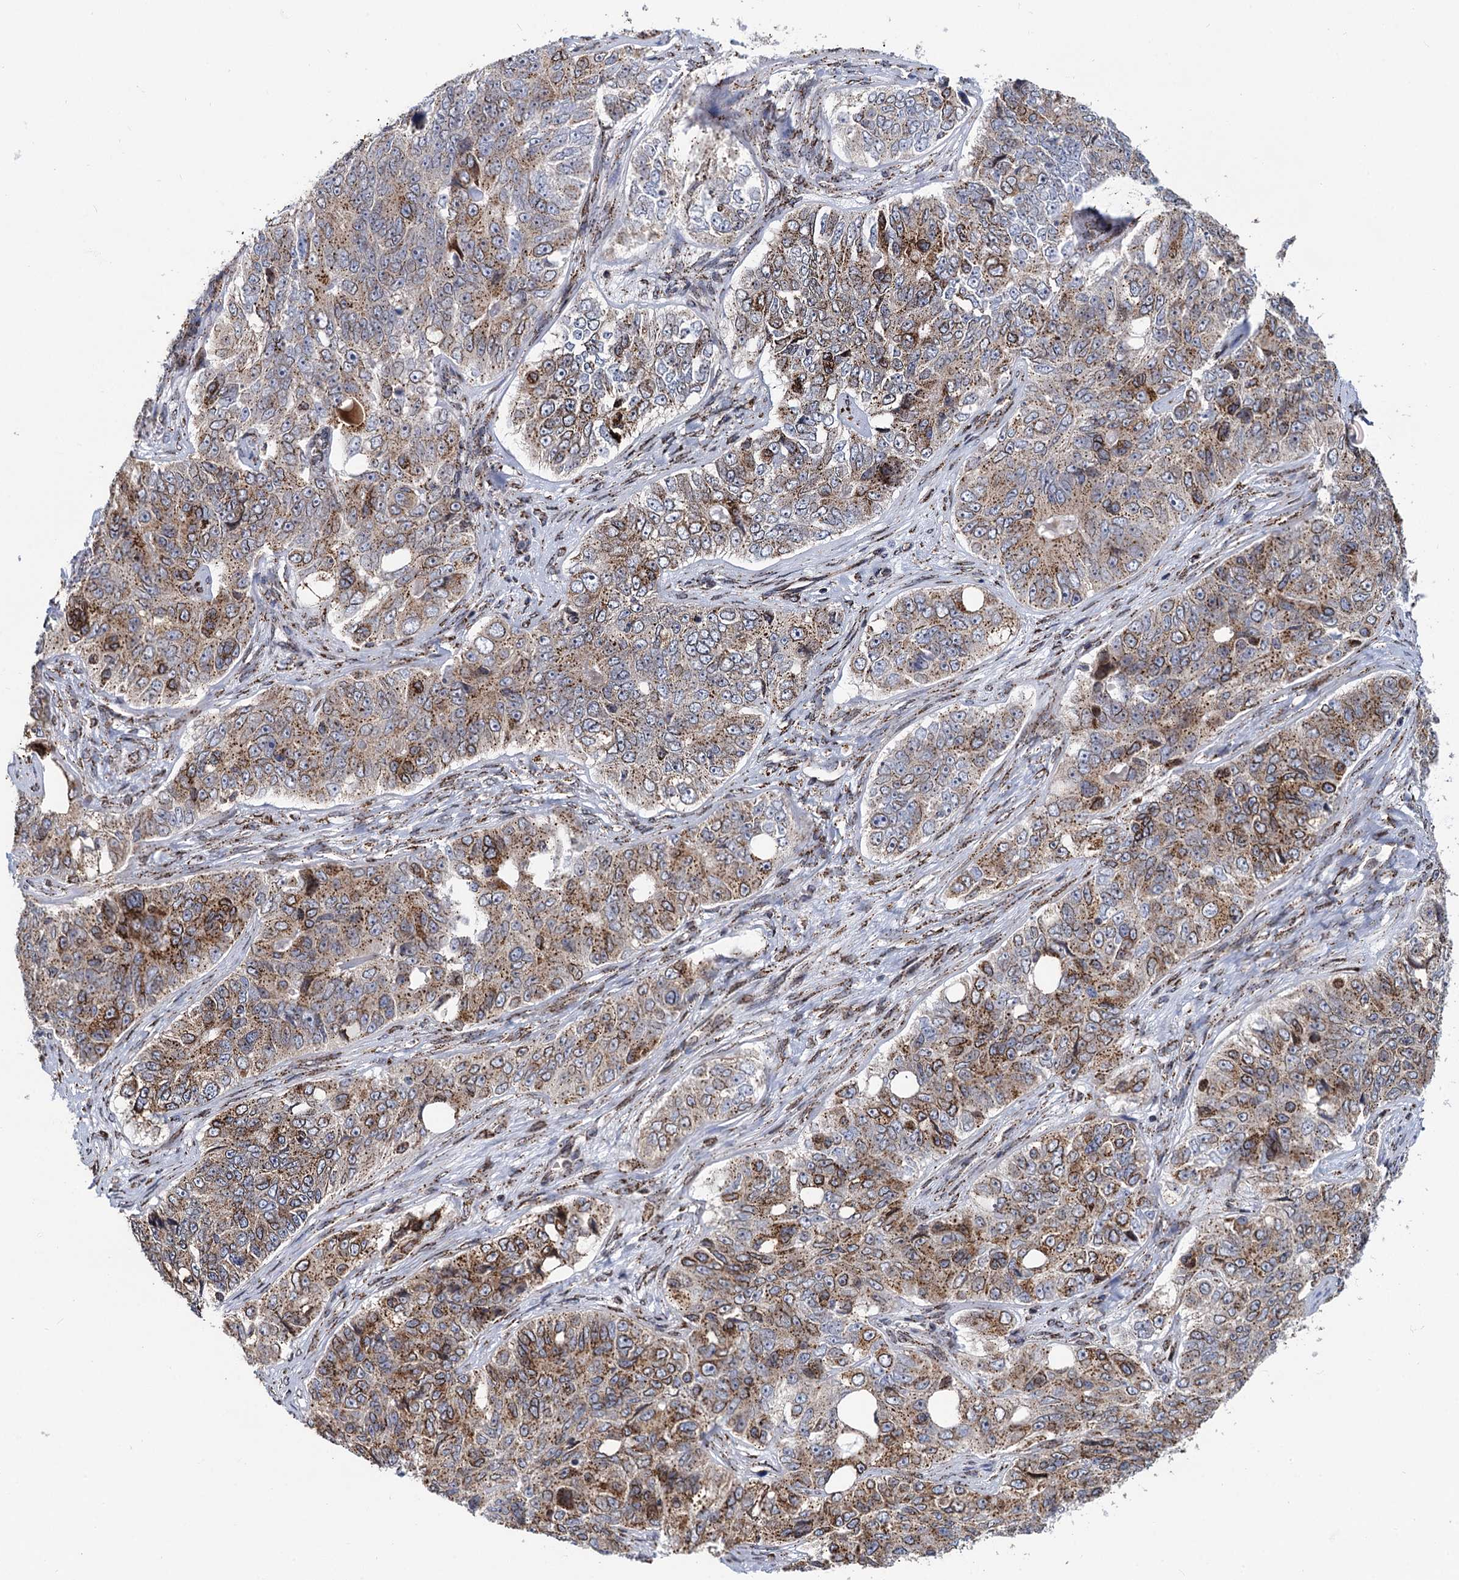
{"staining": {"intensity": "moderate", "quantity": ">75%", "location": "cytoplasmic/membranous"}, "tissue": "ovarian cancer", "cell_type": "Tumor cells", "image_type": "cancer", "snomed": [{"axis": "morphology", "description": "Carcinoma, endometroid"}, {"axis": "topography", "description": "Ovary"}], "caption": "About >75% of tumor cells in endometroid carcinoma (ovarian) reveal moderate cytoplasmic/membranous protein positivity as visualized by brown immunohistochemical staining.", "gene": "SUPT20H", "patient": {"sex": "female", "age": 51}}